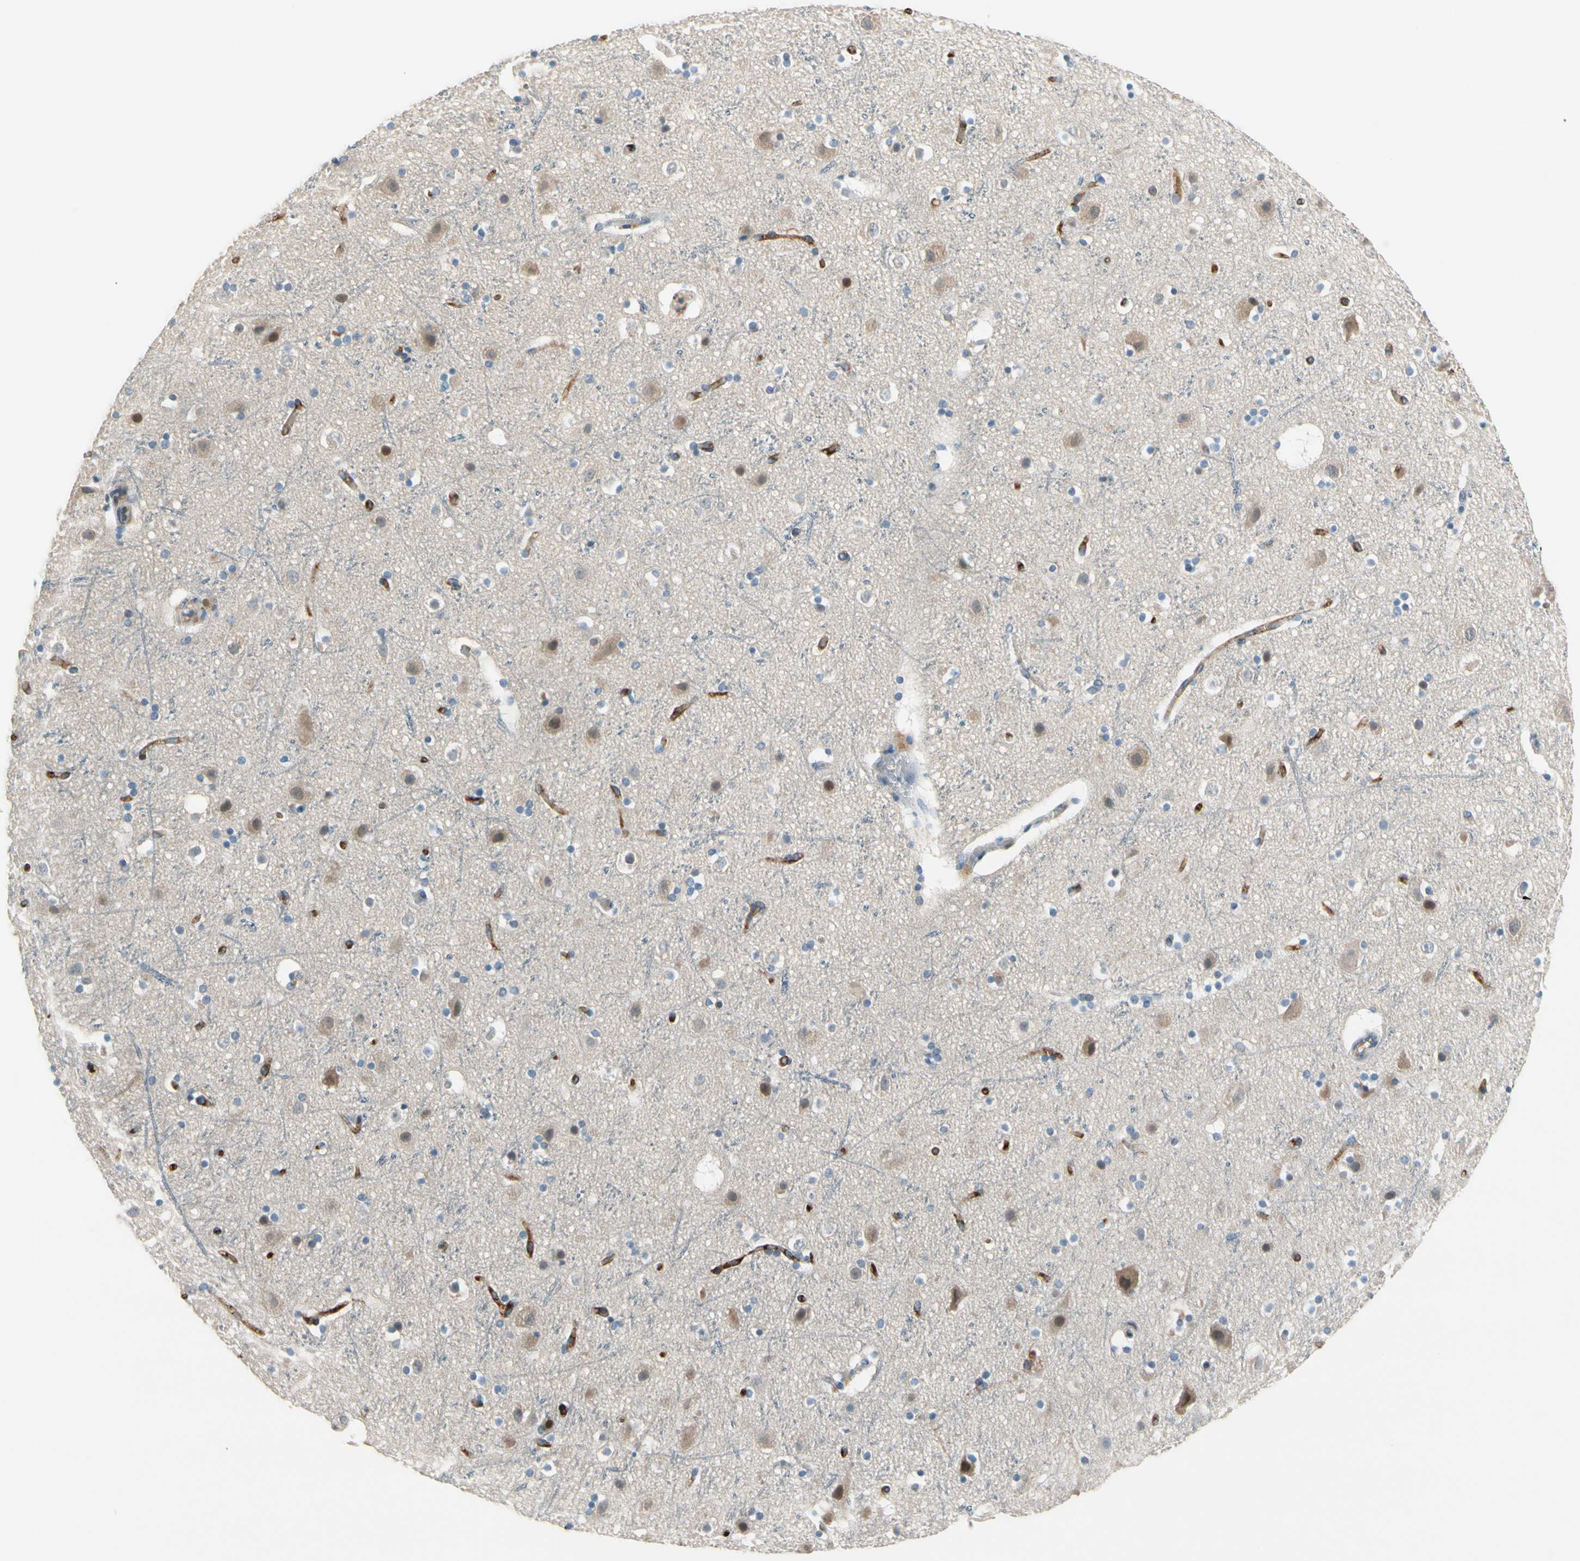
{"staining": {"intensity": "moderate", "quantity": ">75%", "location": "cytoplasmic/membranous"}, "tissue": "cerebral cortex", "cell_type": "Endothelial cells", "image_type": "normal", "snomed": [{"axis": "morphology", "description": "Normal tissue, NOS"}, {"axis": "topography", "description": "Cerebral cortex"}], "caption": "High-power microscopy captured an IHC photomicrograph of unremarkable cerebral cortex, revealing moderate cytoplasmic/membranous staining in about >75% of endothelial cells.", "gene": "CFAP36", "patient": {"sex": "male", "age": 45}}